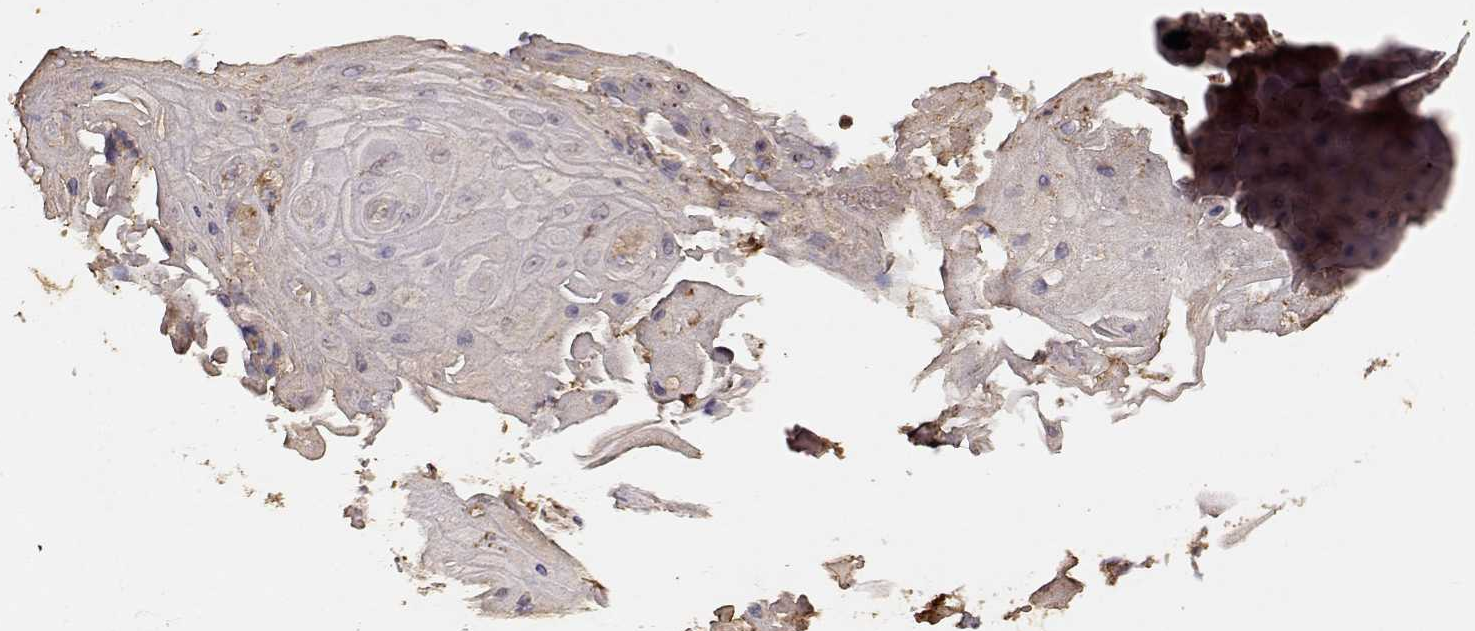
{"staining": {"intensity": "weak", "quantity": "25%-75%", "location": "nuclear"}, "tissue": "skin cancer", "cell_type": "Tumor cells", "image_type": "cancer", "snomed": [{"axis": "morphology", "description": "Squamous cell carcinoma, NOS"}, {"axis": "topography", "description": "Skin"}], "caption": "Weak nuclear protein expression is present in approximately 25%-75% of tumor cells in squamous cell carcinoma (skin).", "gene": "PTGES2", "patient": {"sex": "male", "age": 62}}